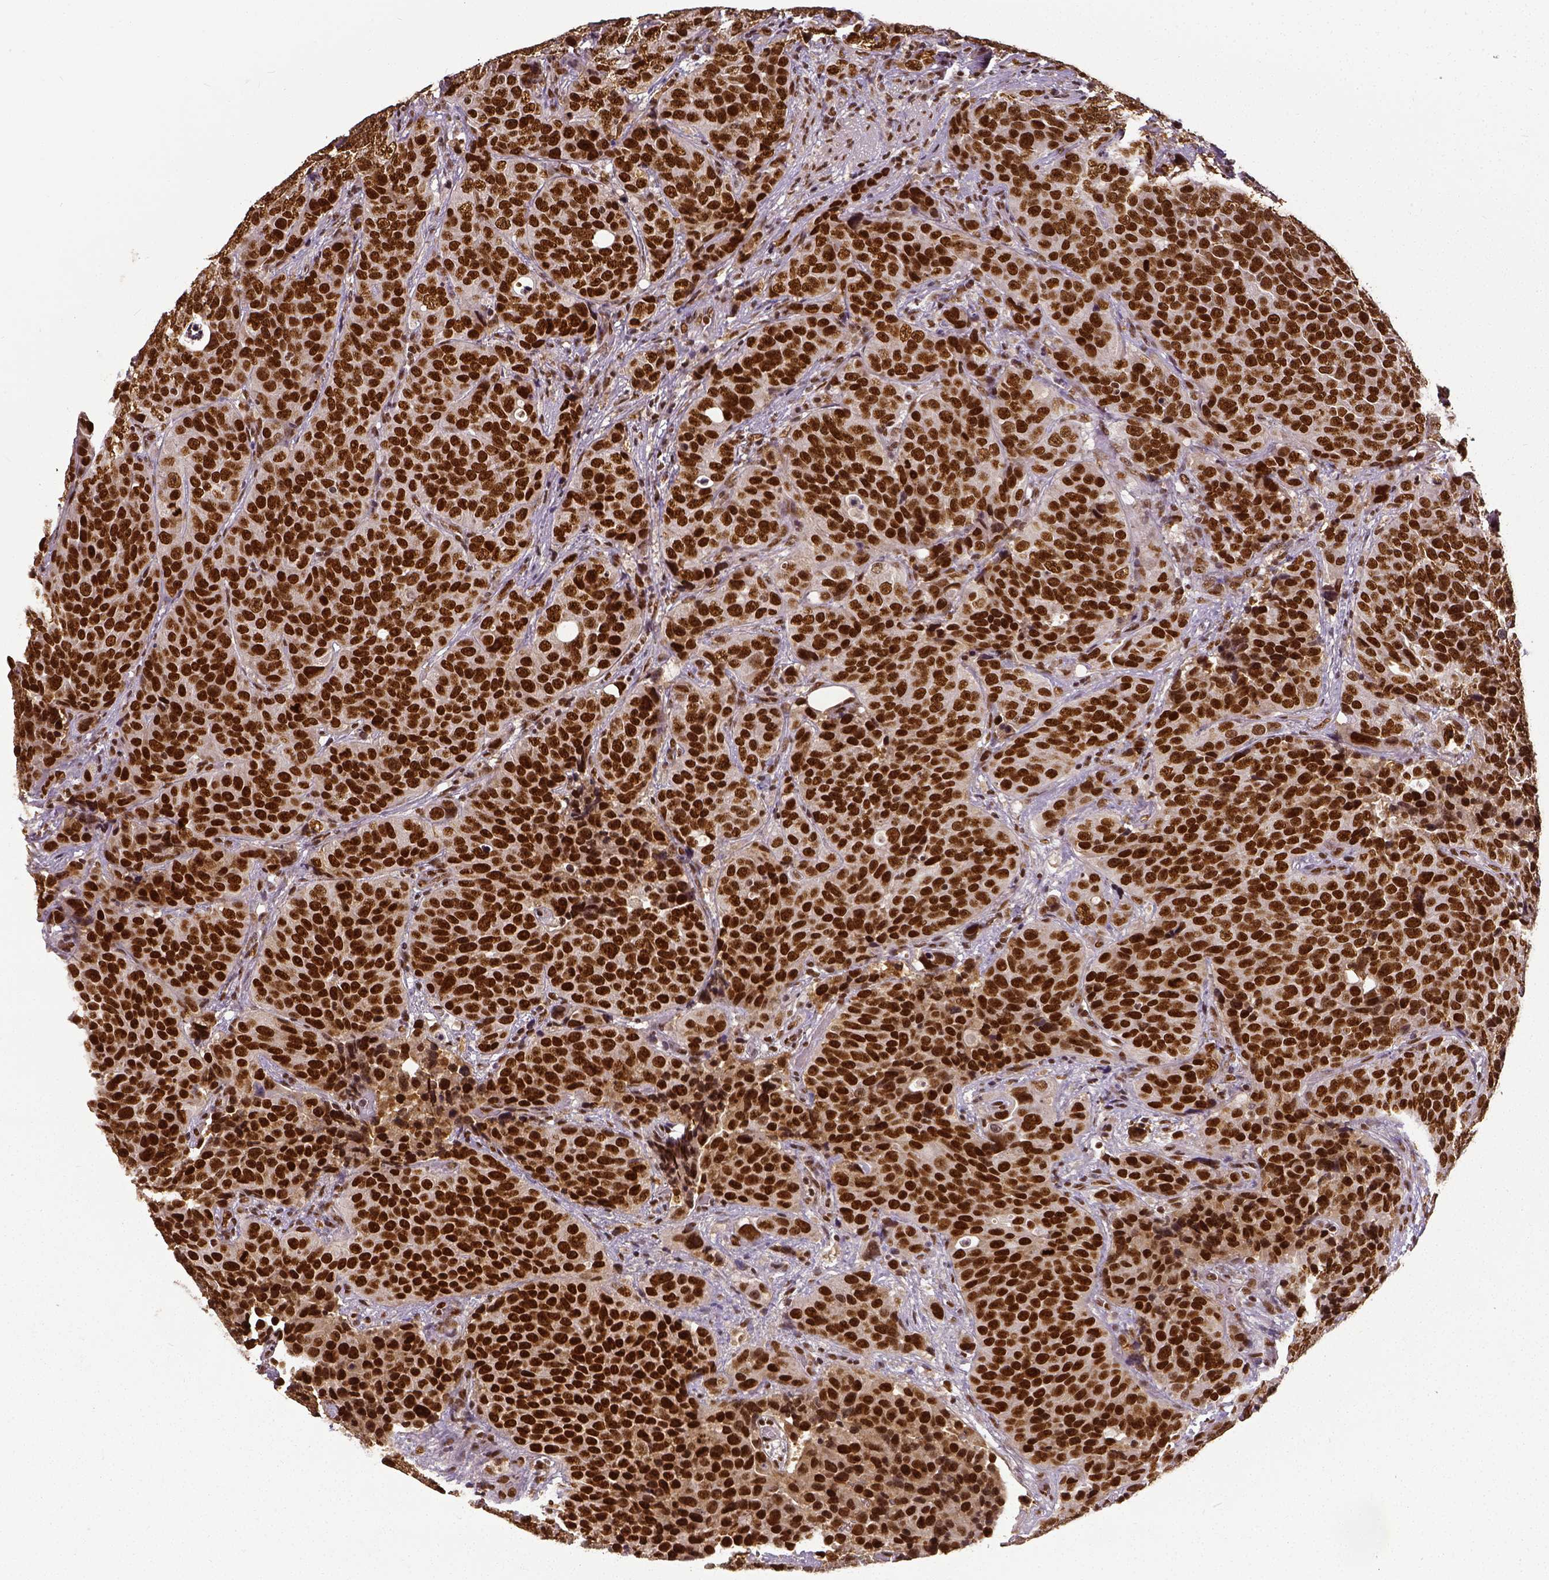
{"staining": {"intensity": "strong", "quantity": ">75%", "location": "nuclear"}, "tissue": "urothelial cancer", "cell_type": "Tumor cells", "image_type": "cancer", "snomed": [{"axis": "morphology", "description": "Urothelial carcinoma, NOS"}, {"axis": "topography", "description": "Urinary bladder"}], "caption": "Human transitional cell carcinoma stained for a protein (brown) demonstrates strong nuclear positive positivity in approximately >75% of tumor cells.", "gene": "ATRX", "patient": {"sex": "male", "age": 52}}